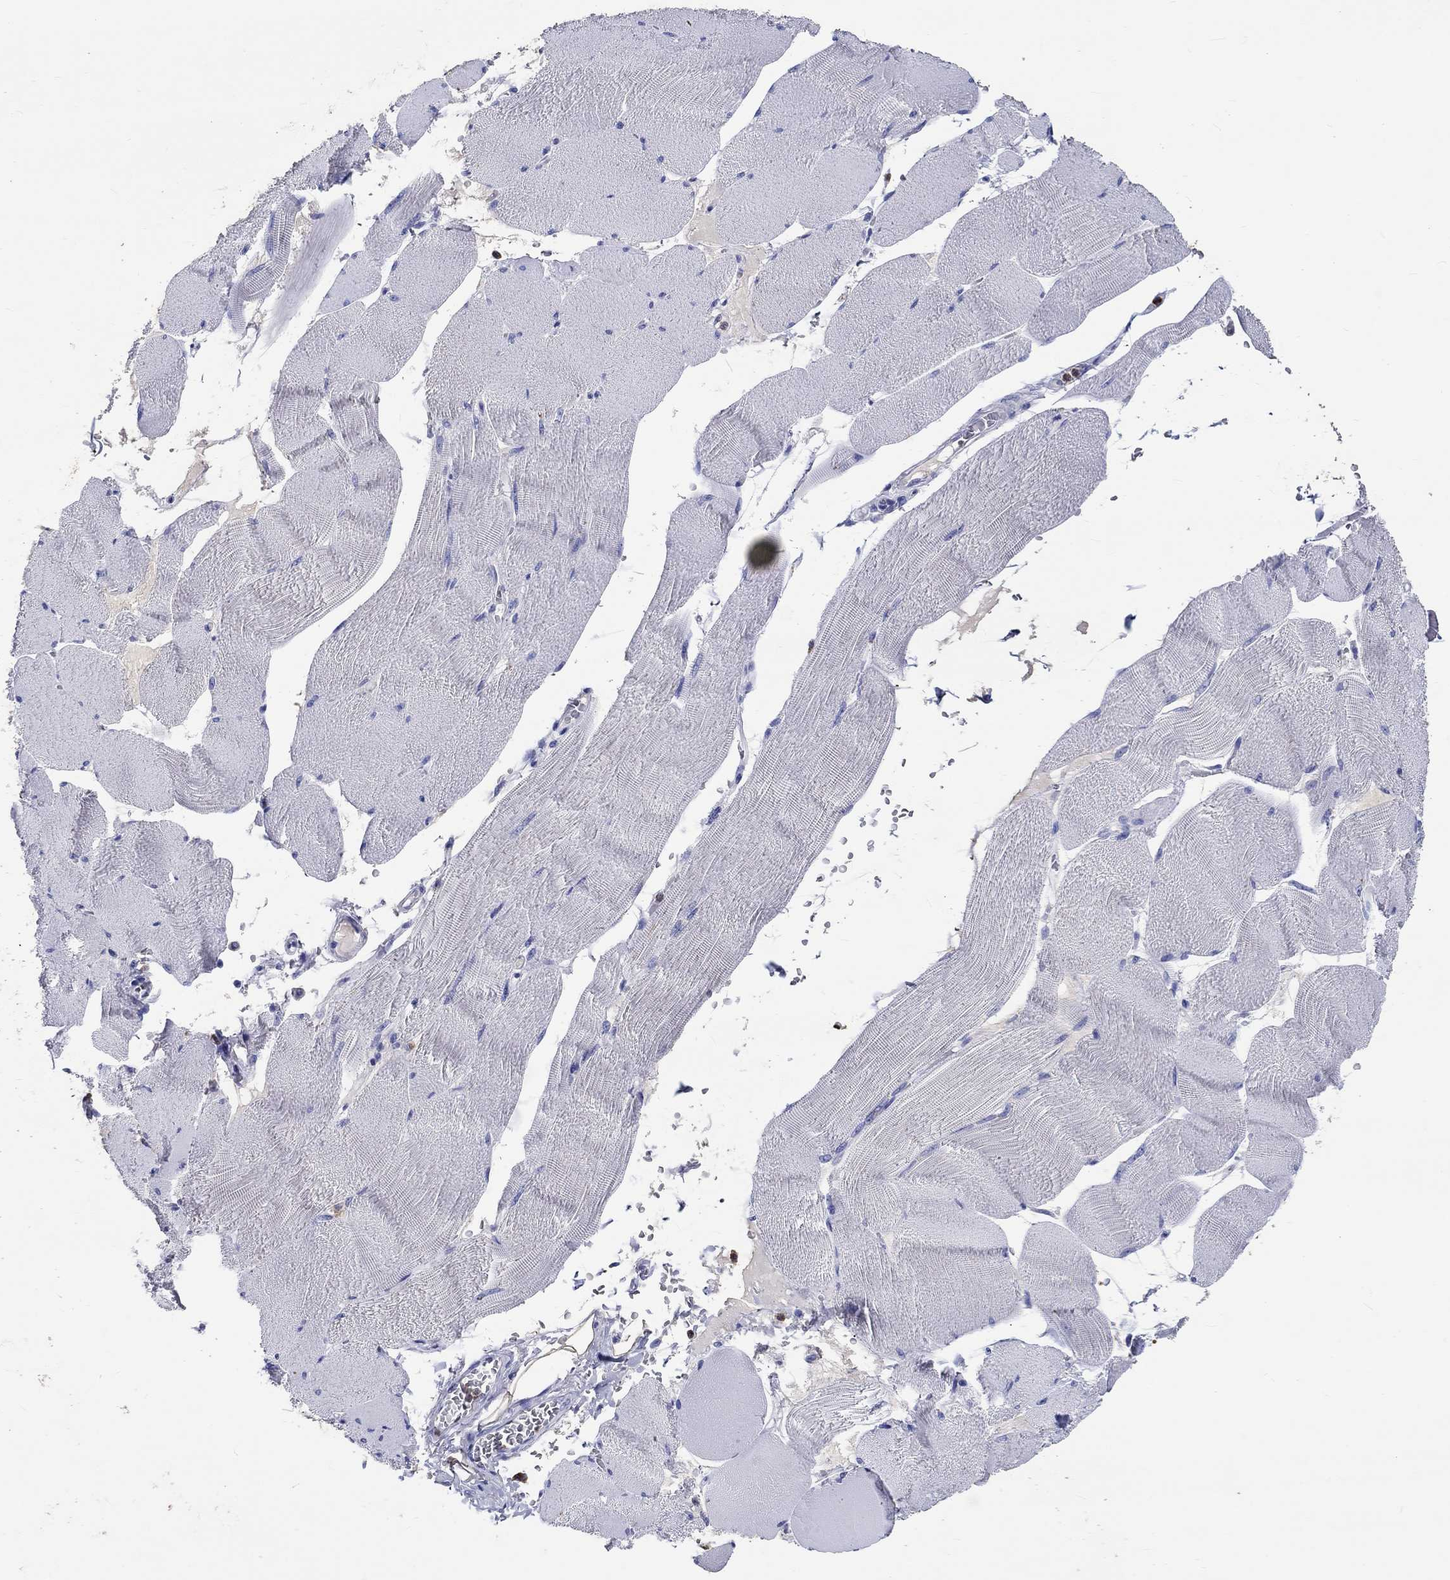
{"staining": {"intensity": "negative", "quantity": "none", "location": "none"}, "tissue": "skeletal muscle", "cell_type": "Myocytes", "image_type": "normal", "snomed": [{"axis": "morphology", "description": "Normal tissue, NOS"}, {"axis": "topography", "description": "Skeletal muscle"}], "caption": "Immunohistochemical staining of normal human skeletal muscle exhibits no significant expression in myocytes.", "gene": "EPX", "patient": {"sex": "male", "age": 56}}